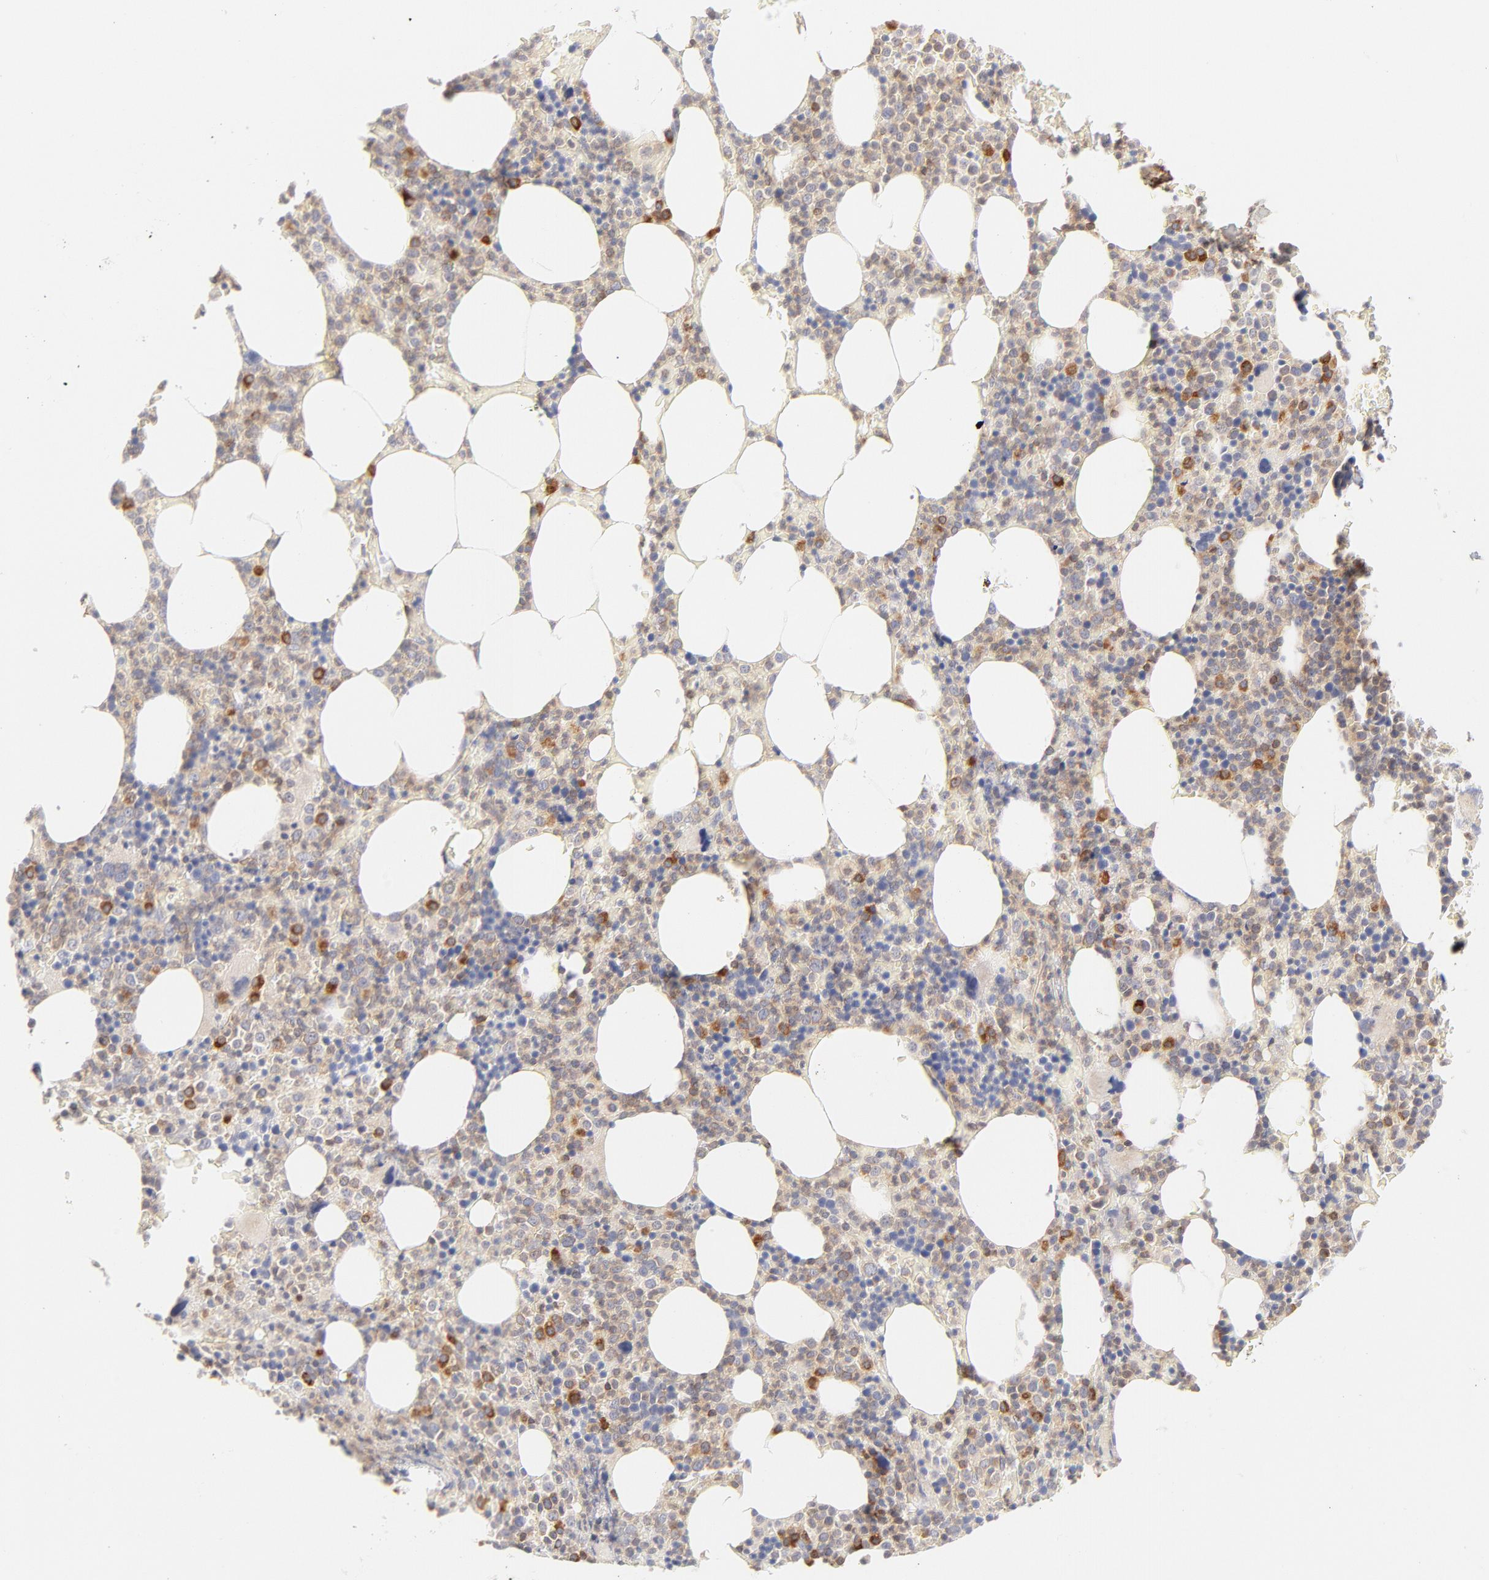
{"staining": {"intensity": "weak", "quantity": "25%-75%", "location": "cytoplasmic/membranous"}, "tissue": "bone marrow", "cell_type": "Hematopoietic cells", "image_type": "normal", "snomed": [{"axis": "morphology", "description": "Normal tissue, NOS"}, {"axis": "topography", "description": "Bone marrow"}], "caption": "Immunohistochemistry (IHC) (DAB) staining of normal bone marrow reveals weak cytoplasmic/membranous protein positivity in about 25%-75% of hematopoietic cells.", "gene": "RPS6KA1", "patient": {"sex": "female", "age": 66}}